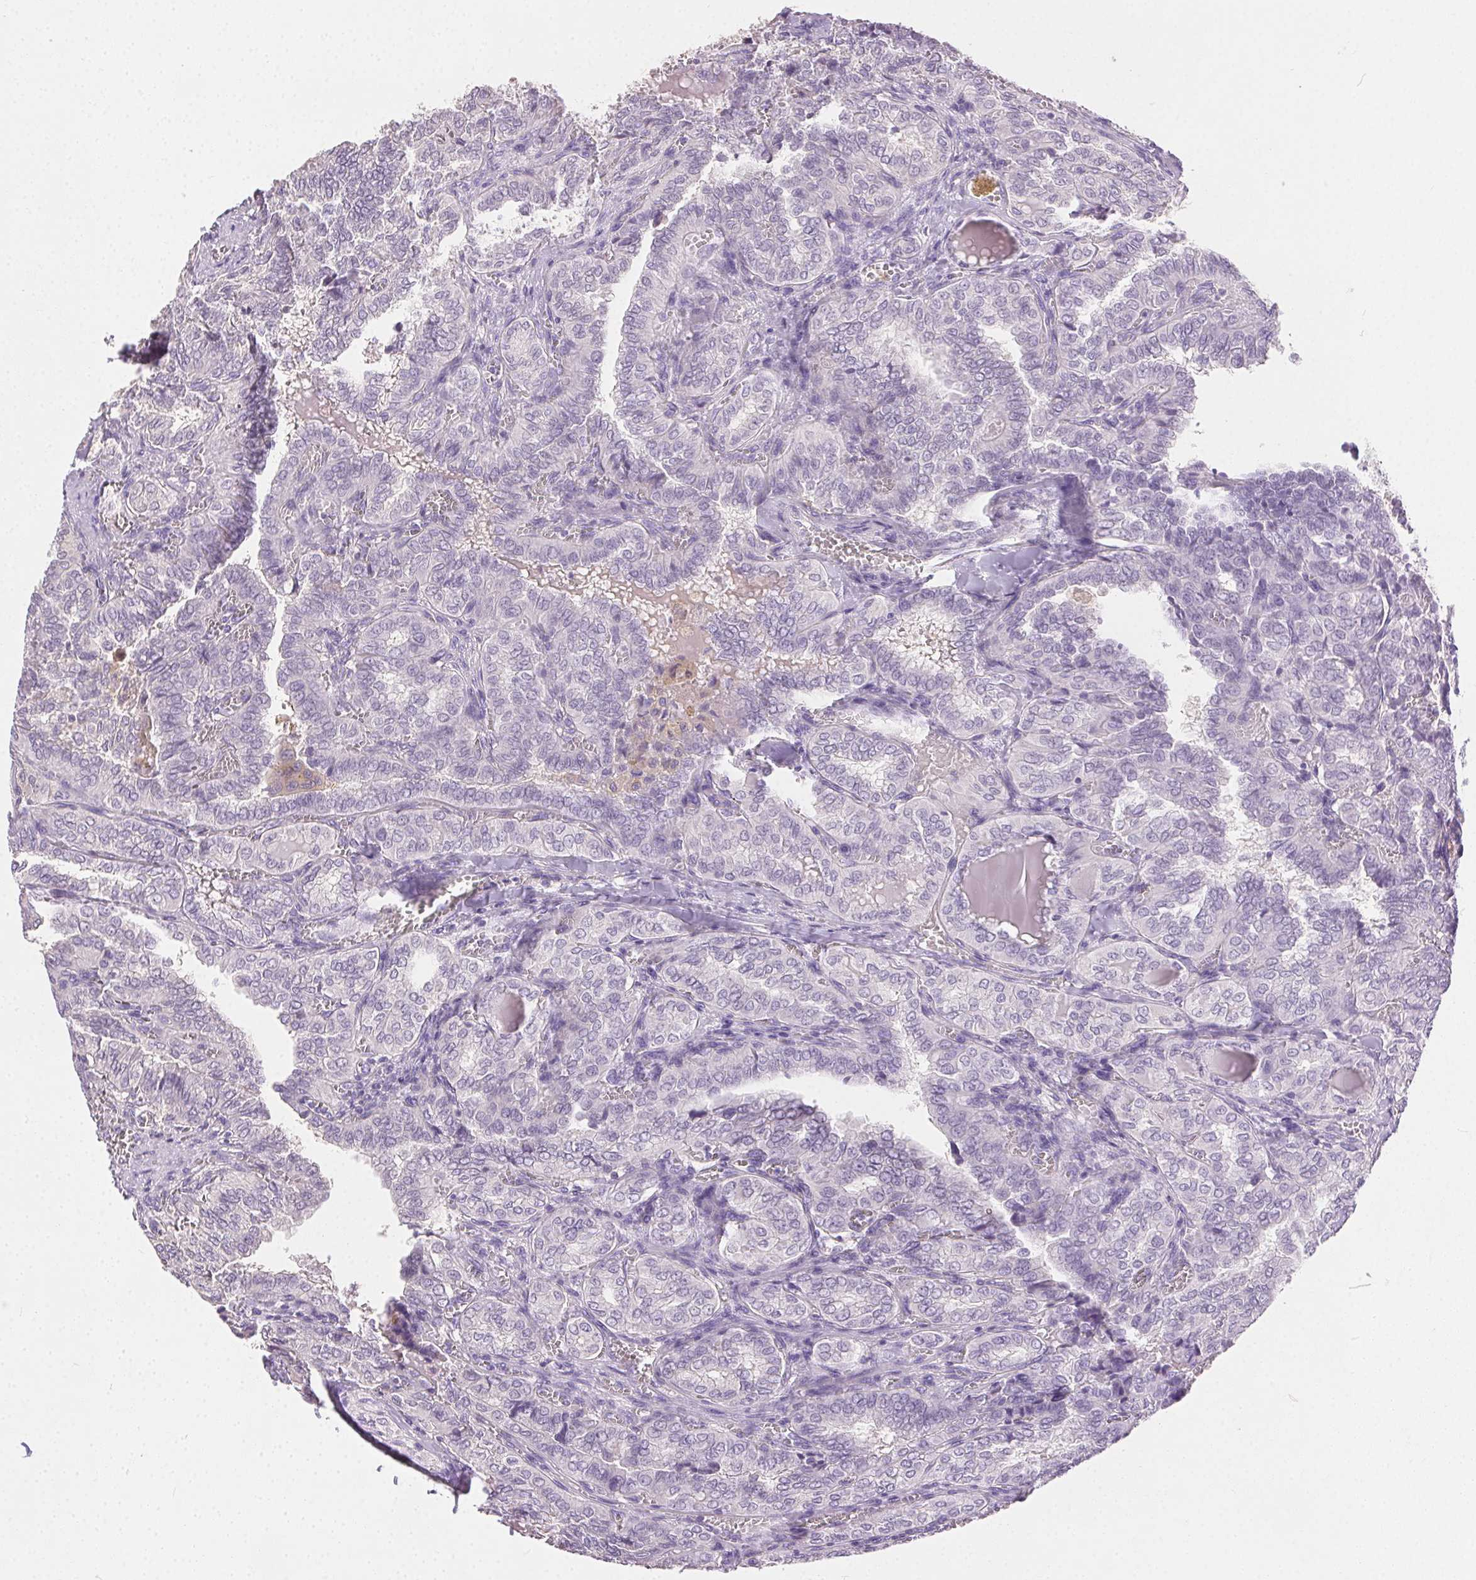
{"staining": {"intensity": "negative", "quantity": "none", "location": "none"}, "tissue": "thyroid cancer", "cell_type": "Tumor cells", "image_type": "cancer", "snomed": [{"axis": "morphology", "description": "Papillary adenocarcinoma, NOS"}, {"axis": "topography", "description": "Thyroid gland"}], "caption": "The histopathology image shows no significant staining in tumor cells of thyroid papillary adenocarcinoma.", "gene": "SYCE2", "patient": {"sex": "female", "age": 41}}